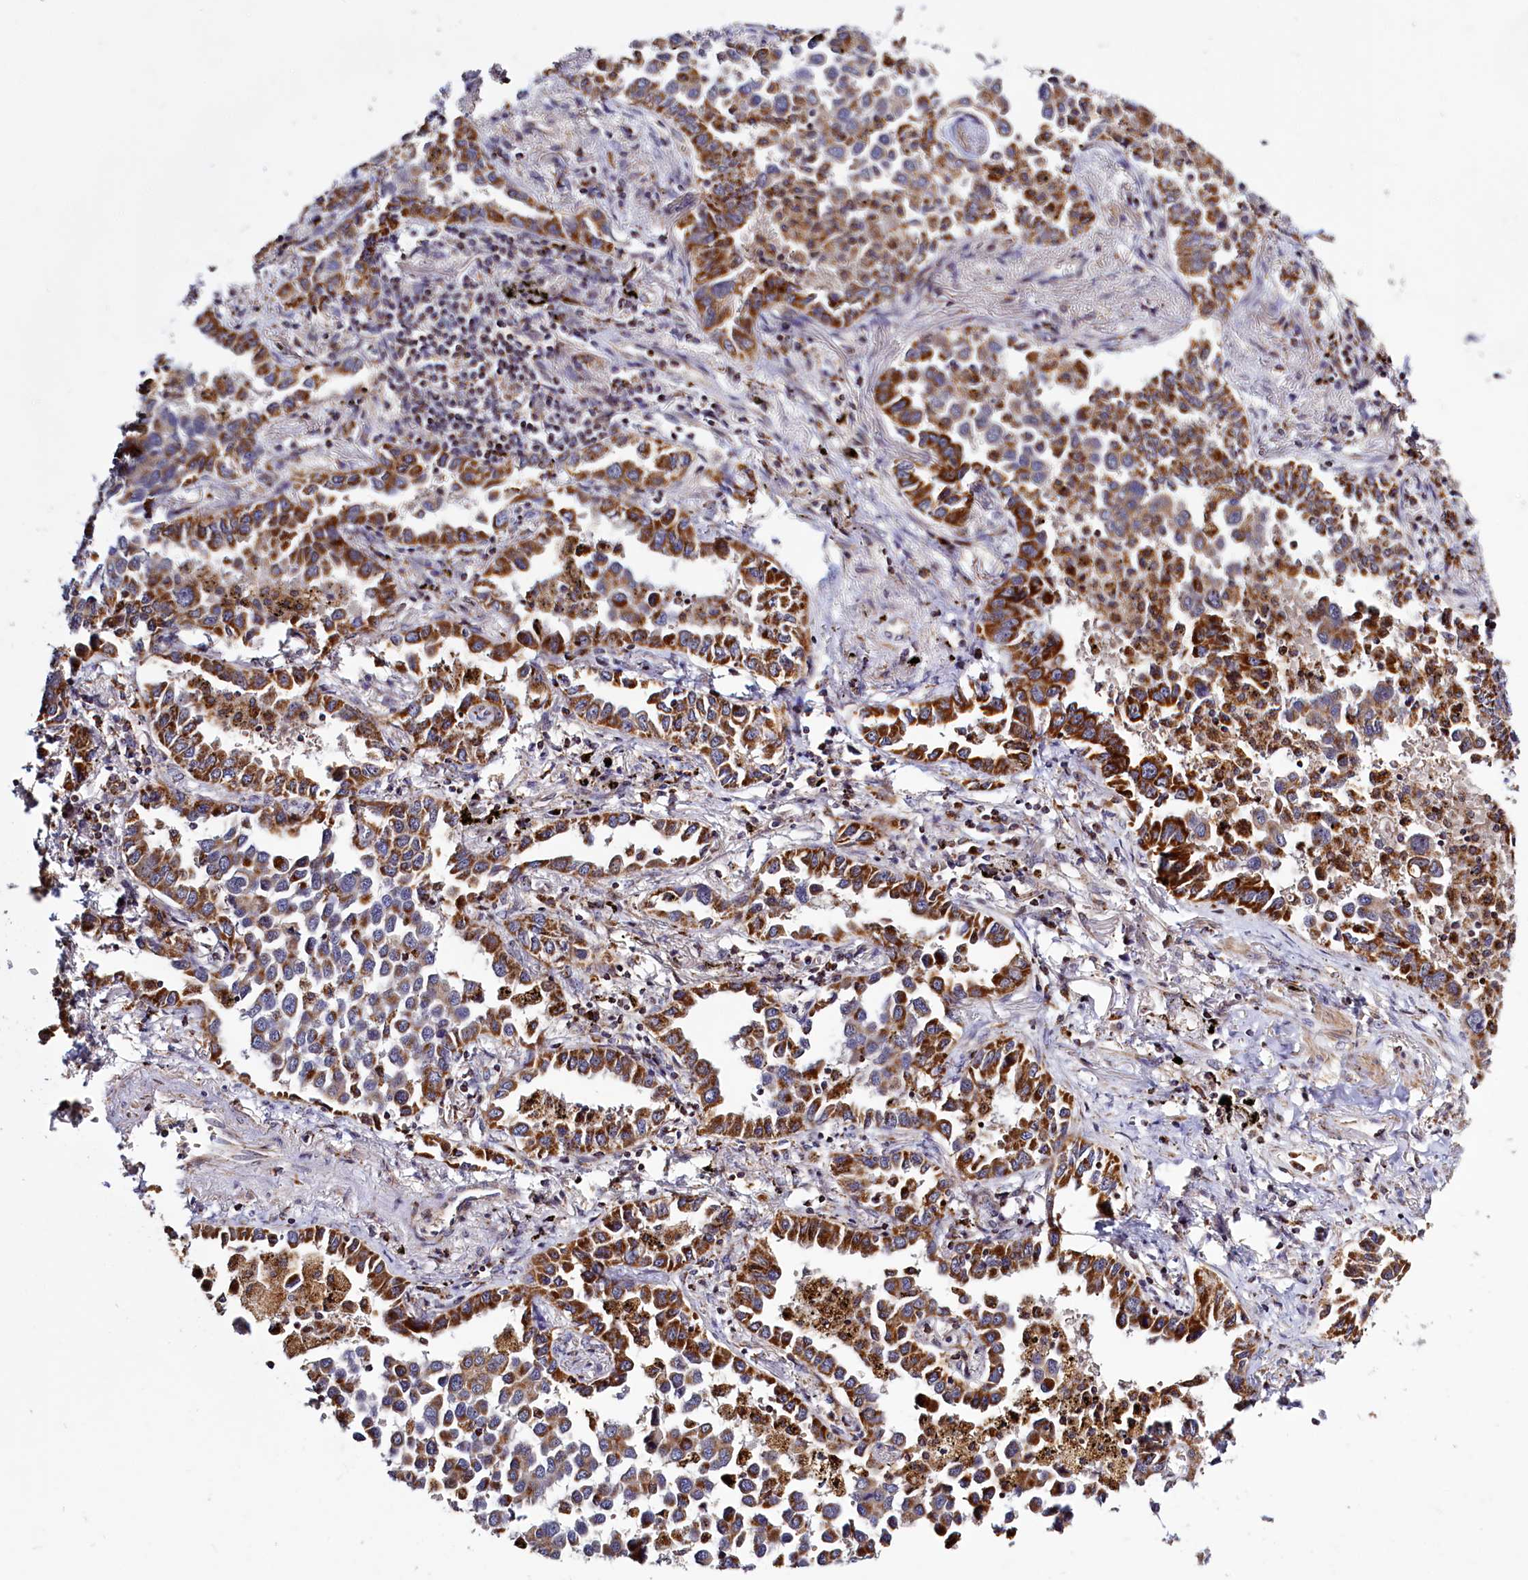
{"staining": {"intensity": "strong", "quantity": ">75%", "location": "cytoplasmic/membranous"}, "tissue": "lung cancer", "cell_type": "Tumor cells", "image_type": "cancer", "snomed": [{"axis": "morphology", "description": "Adenocarcinoma, NOS"}, {"axis": "topography", "description": "Lung"}], "caption": "Lung cancer (adenocarcinoma) stained for a protein (brown) demonstrates strong cytoplasmic/membranous positive expression in approximately >75% of tumor cells.", "gene": "DYNC2H1", "patient": {"sex": "male", "age": 67}}